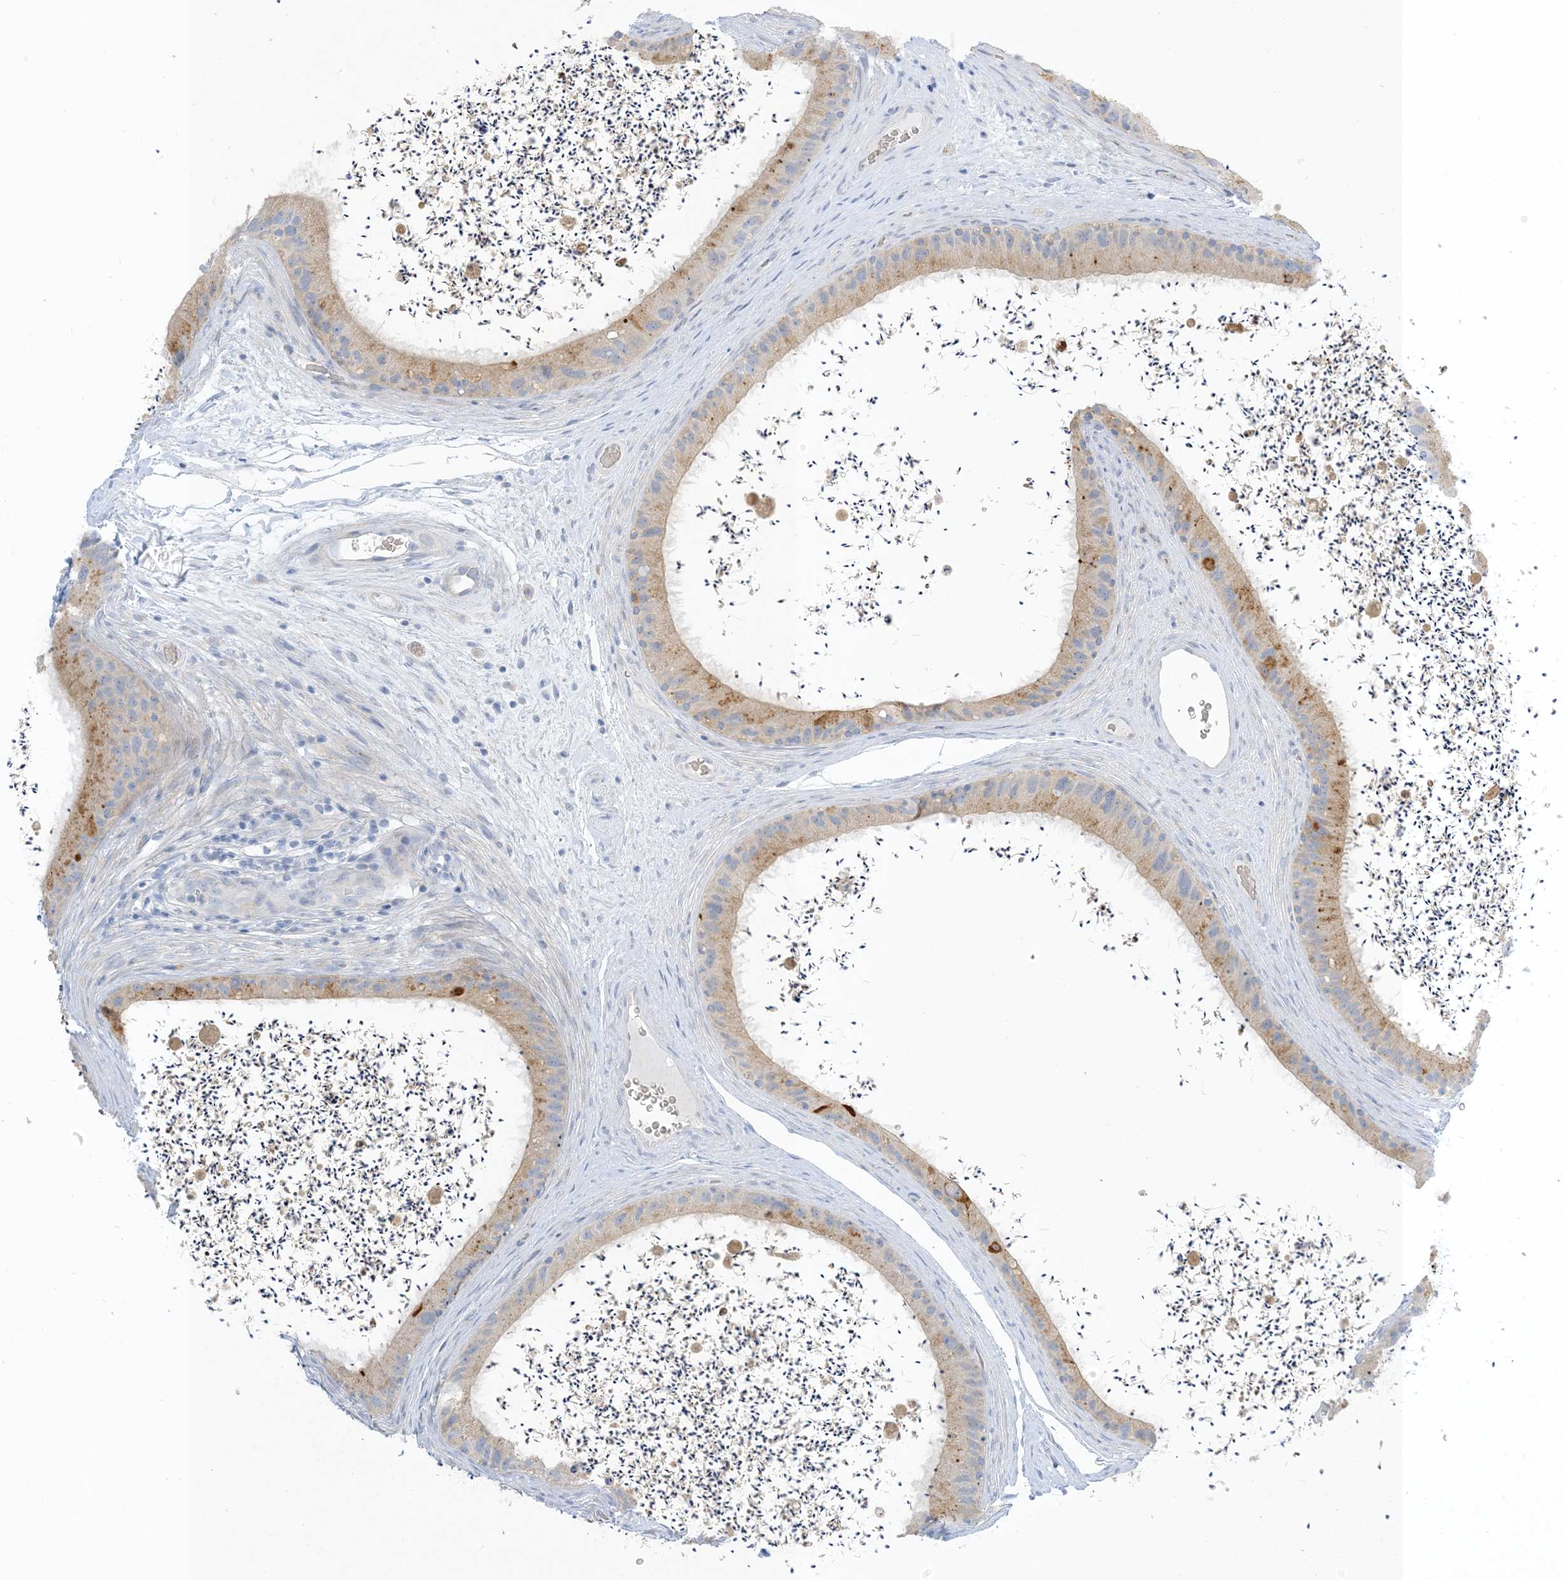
{"staining": {"intensity": "moderate", "quantity": "<25%", "location": "cytoplasmic/membranous"}, "tissue": "epididymis", "cell_type": "Glandular cells", "image_type": "normal", "snomed": [{"axis": "morphology", "description": "Normal tissue, NOS"}, {"axis": "topography", "description": "Epididymis, spermatic cord, NOS"}], "caption": "Protein expression analysis of unremarkable human epididymis reveals moderate cytoplasmic/membranous expression in approximately <25% of glandular cells. Using DAB (3,3'-diaminobenzidine) (brown) and hematoxylin (blue) stains, captured at high magnification using brightfield microscopy.", "gene": "XIRP2", "patient": {"sex": "male", "age": 50}}